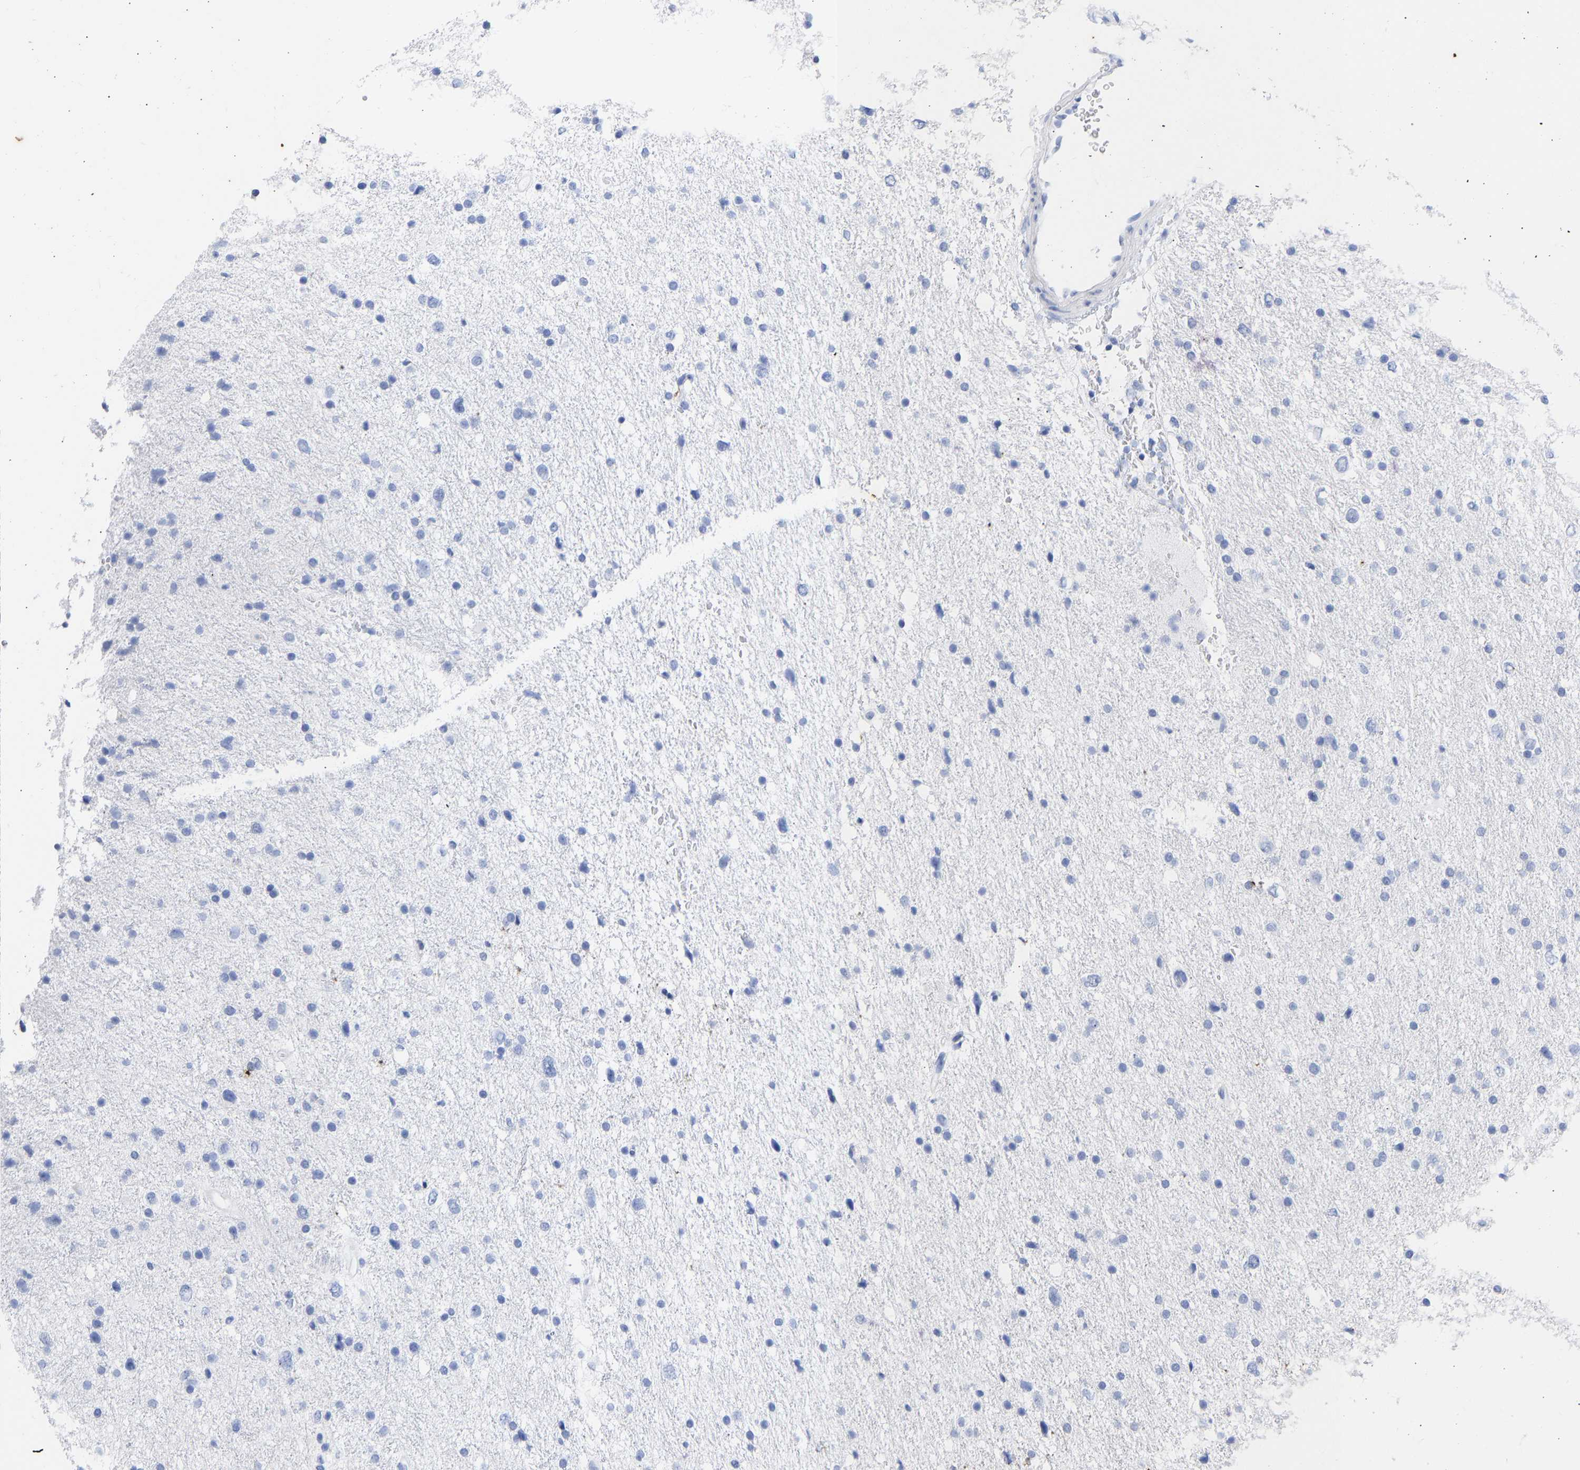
{"staining": {"intensity": "negative", "quantity": "none", "location": "none"}, "tissue": "glioma", "cell_type": "Tumor cells", "image_type": "cancer", "snomed": [{"axis": "morphology", "description": "Glioma, malignant, Low grade"}, {"axis": "topography", "description": "Brain"}], "caption": "An immunohistochemistry micrograph of malignant glioma (low-grade) is shown. There is no staining in tumor cells of malignant glioma (low-grade). Nuclei are stained in blue.", "gene": "KRT1", "patient": {"sex": "female", "age": 37}}